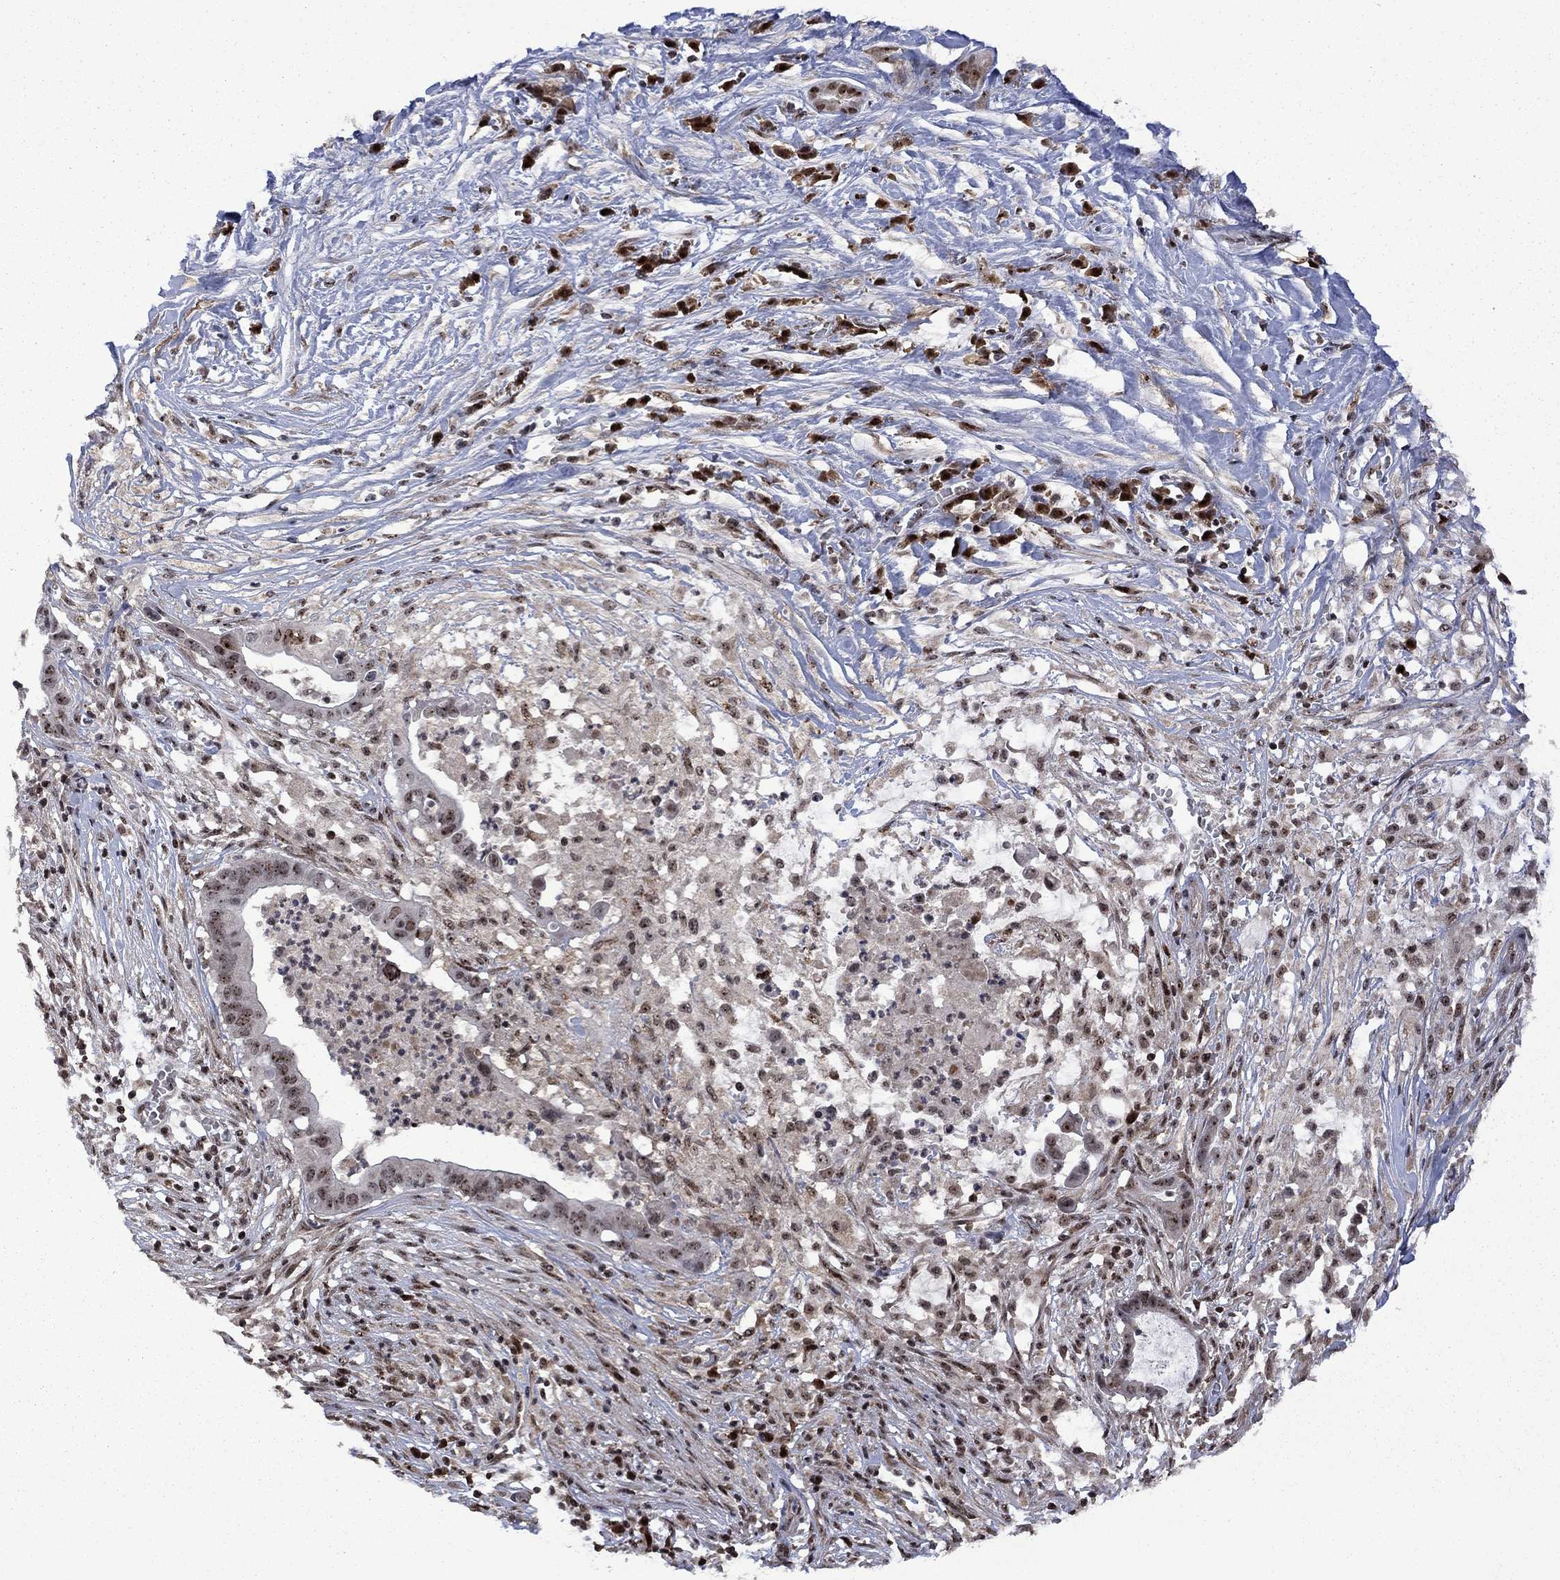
{"staining": {"intensity": "moderate", "quantity": "25%-75%", "location": "nuclear"}, "tissue": "pancreatic cancer", "cell_type": "Tumor cells", "image_type": "cancer", "snomed": [{"axis": "morphology", "description": "Adenocarcinoma, NOS"}, {"axis": "topography", "description": "Pancreas"}], "caption": "Brown immunohistochemical staining in human pancreatic adenocarcinoma demonstrates moderate nuclear expression in approximately 25%-75% of tumor cells. The protein of interest is stained brown, and the nuclei are stained in blue (DAB IHC with brightfield microscopy, high magnification).", "gene": "FBL", "patient": {"sex": "male", "age": 61}}